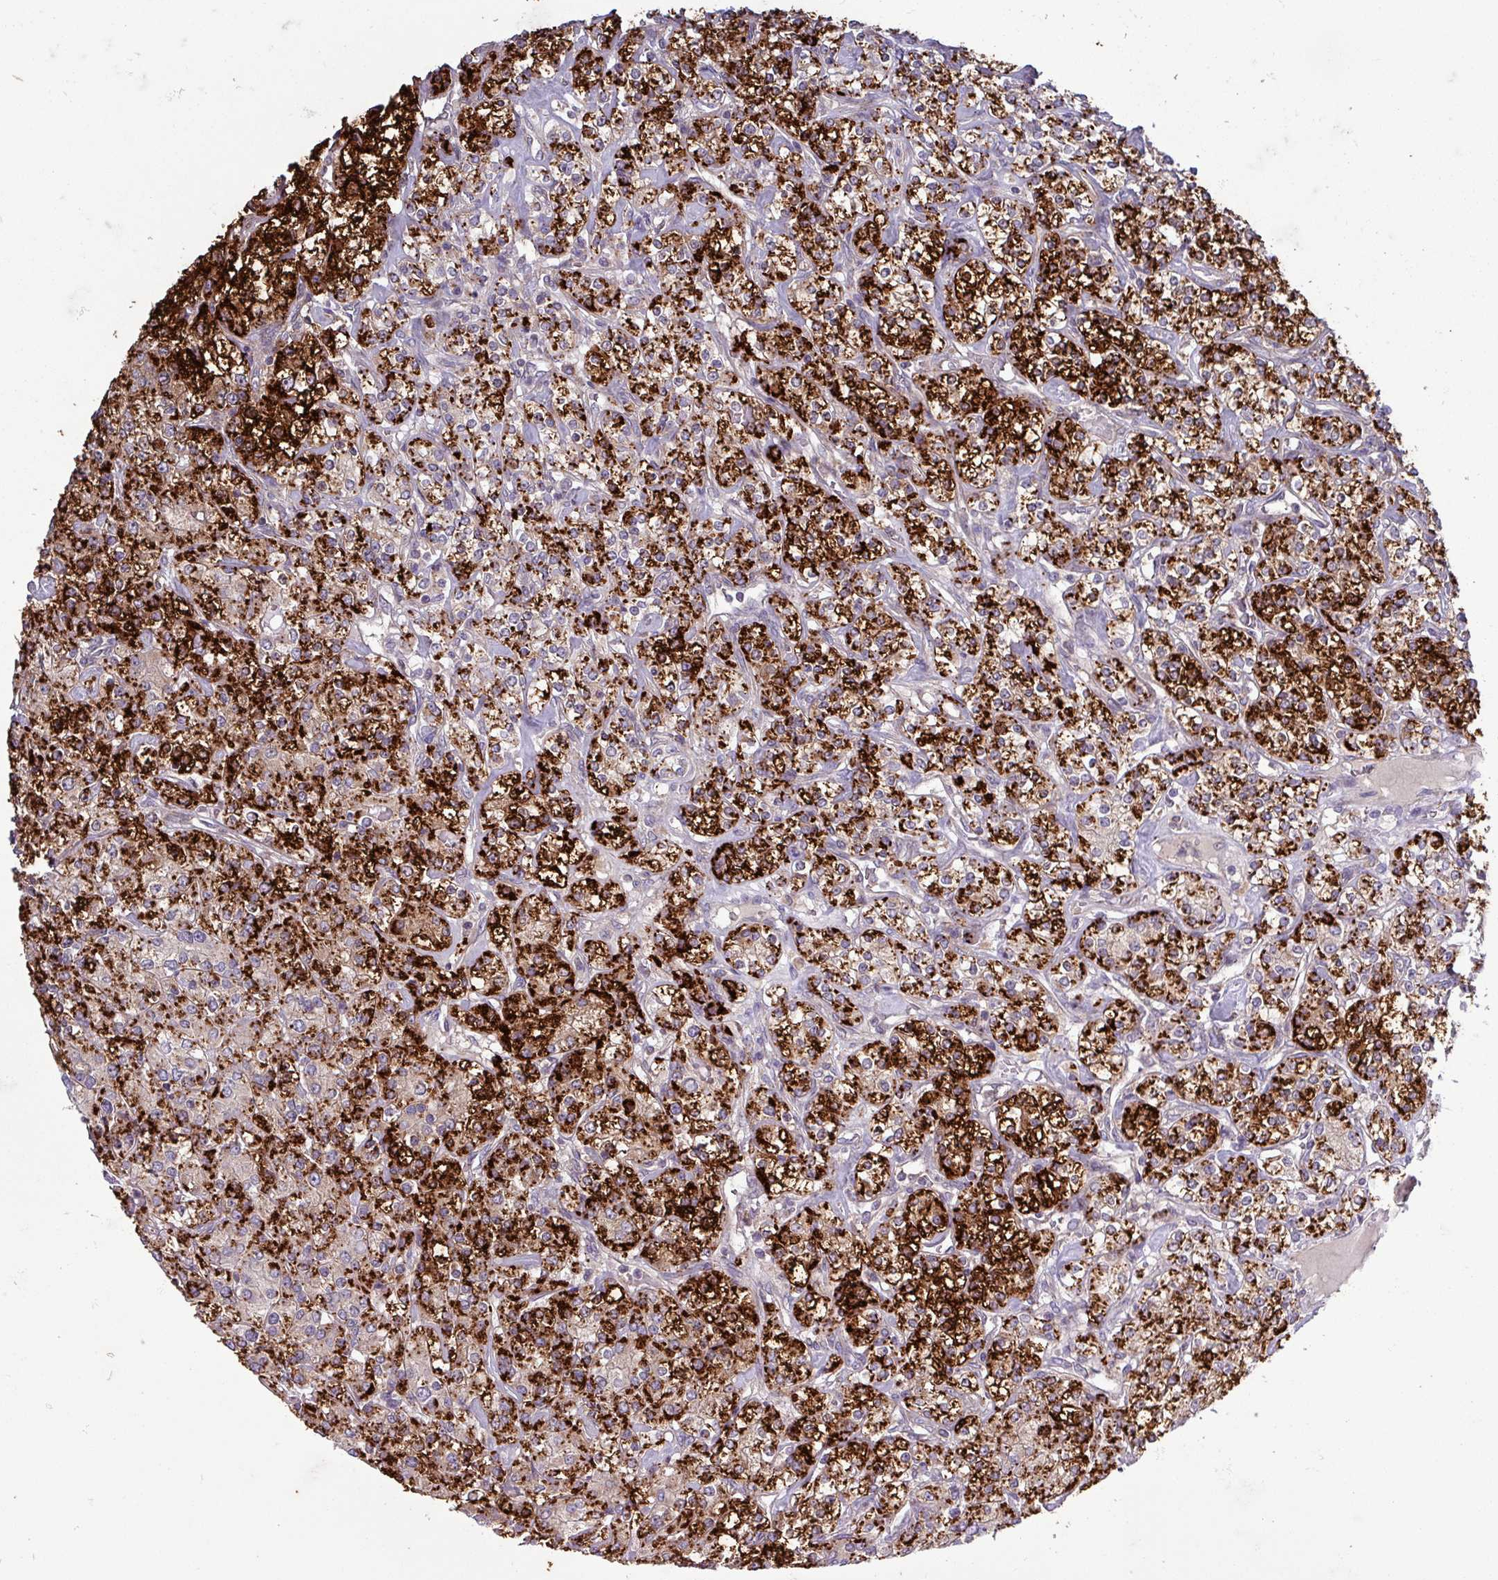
{"staining": {"intensity": "strong", "quantity": ">75%", "location": "cytoplasmic/membranous"}, "tissue": "renal cancer", "cell_type": "Tumor cells", "image_type": "cancer", "snomed": [{"axis": "morphology", "description": "Adenocarcinoma, NOS"}, {"axis": "topography", "description": "Kidney"}], "caption": "An image of human renal cancer (adenocarcinoma) stained for a protein reveals strong cytoplasmic/membranous brown staining in tumor cells.", "gene": "PLIN2", "patient": {"sex": "male", "age": 77}}